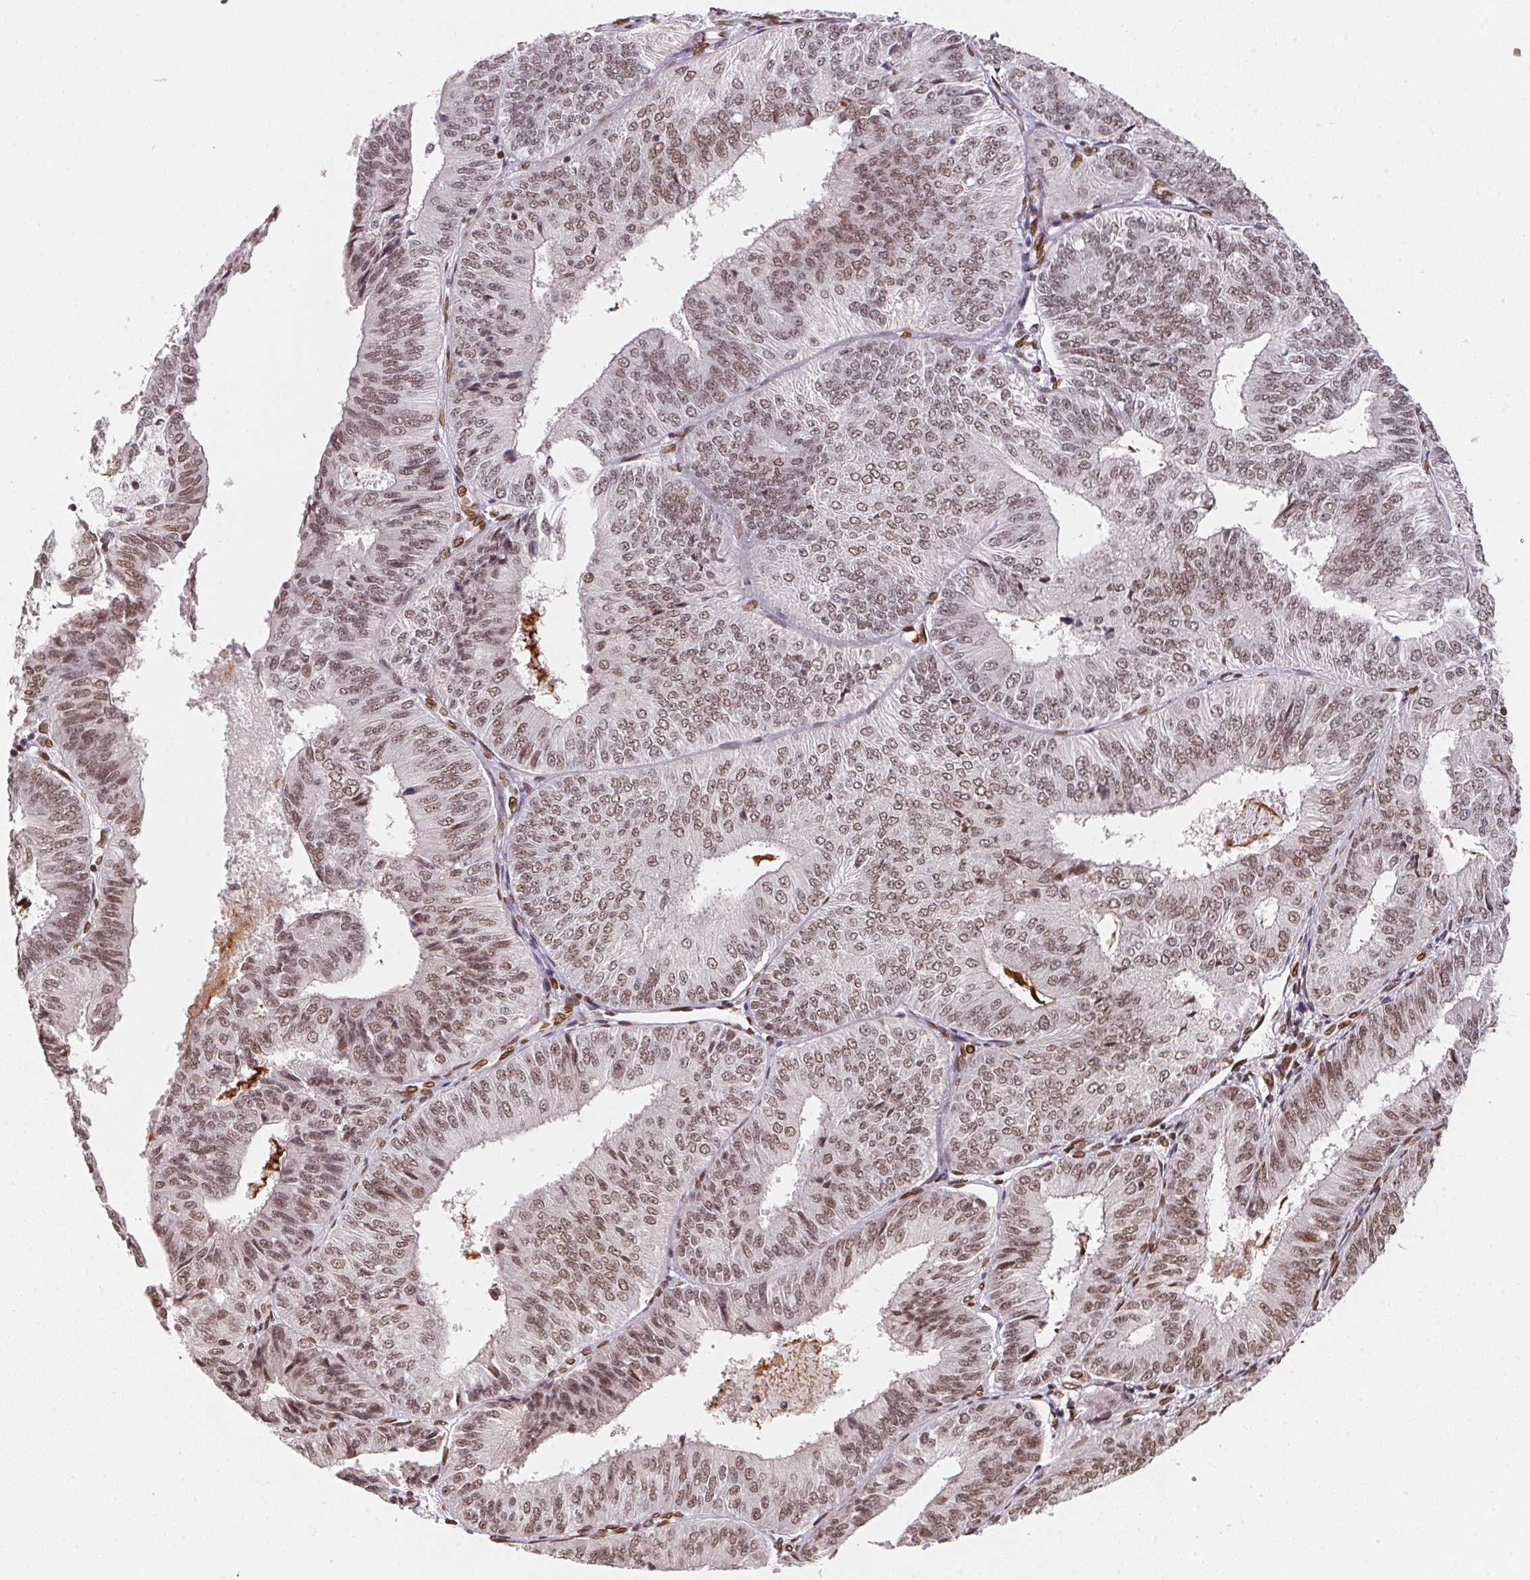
{"staining": {"intensity": "moderate", "quantity": ">75%", "location": "cytoplasmic/membranous,nuclear"}, "tissue": "endometrial cancer", "cell_type": "Tumor cells", "image_type": "cancer", "snomed": [{"axis": "morphology", "description": "Adenocarcinoma, NOS"}, {"axis": "topography", "description": "Endometrium"}], "caption": "Immunohistochemistry micrograph of neoplastic tissue: human endometrial cancer stained using immunohistochemistry displays medium levels of moderate protein expression localized specifically in the cytoplasmic/membranous and nuclear of tumor cells, appearing as a cytoplasmic/membranous and nuclear brown color.", "gene": "SAP30BP", "patient": {"sex": "female", "age": 58}}